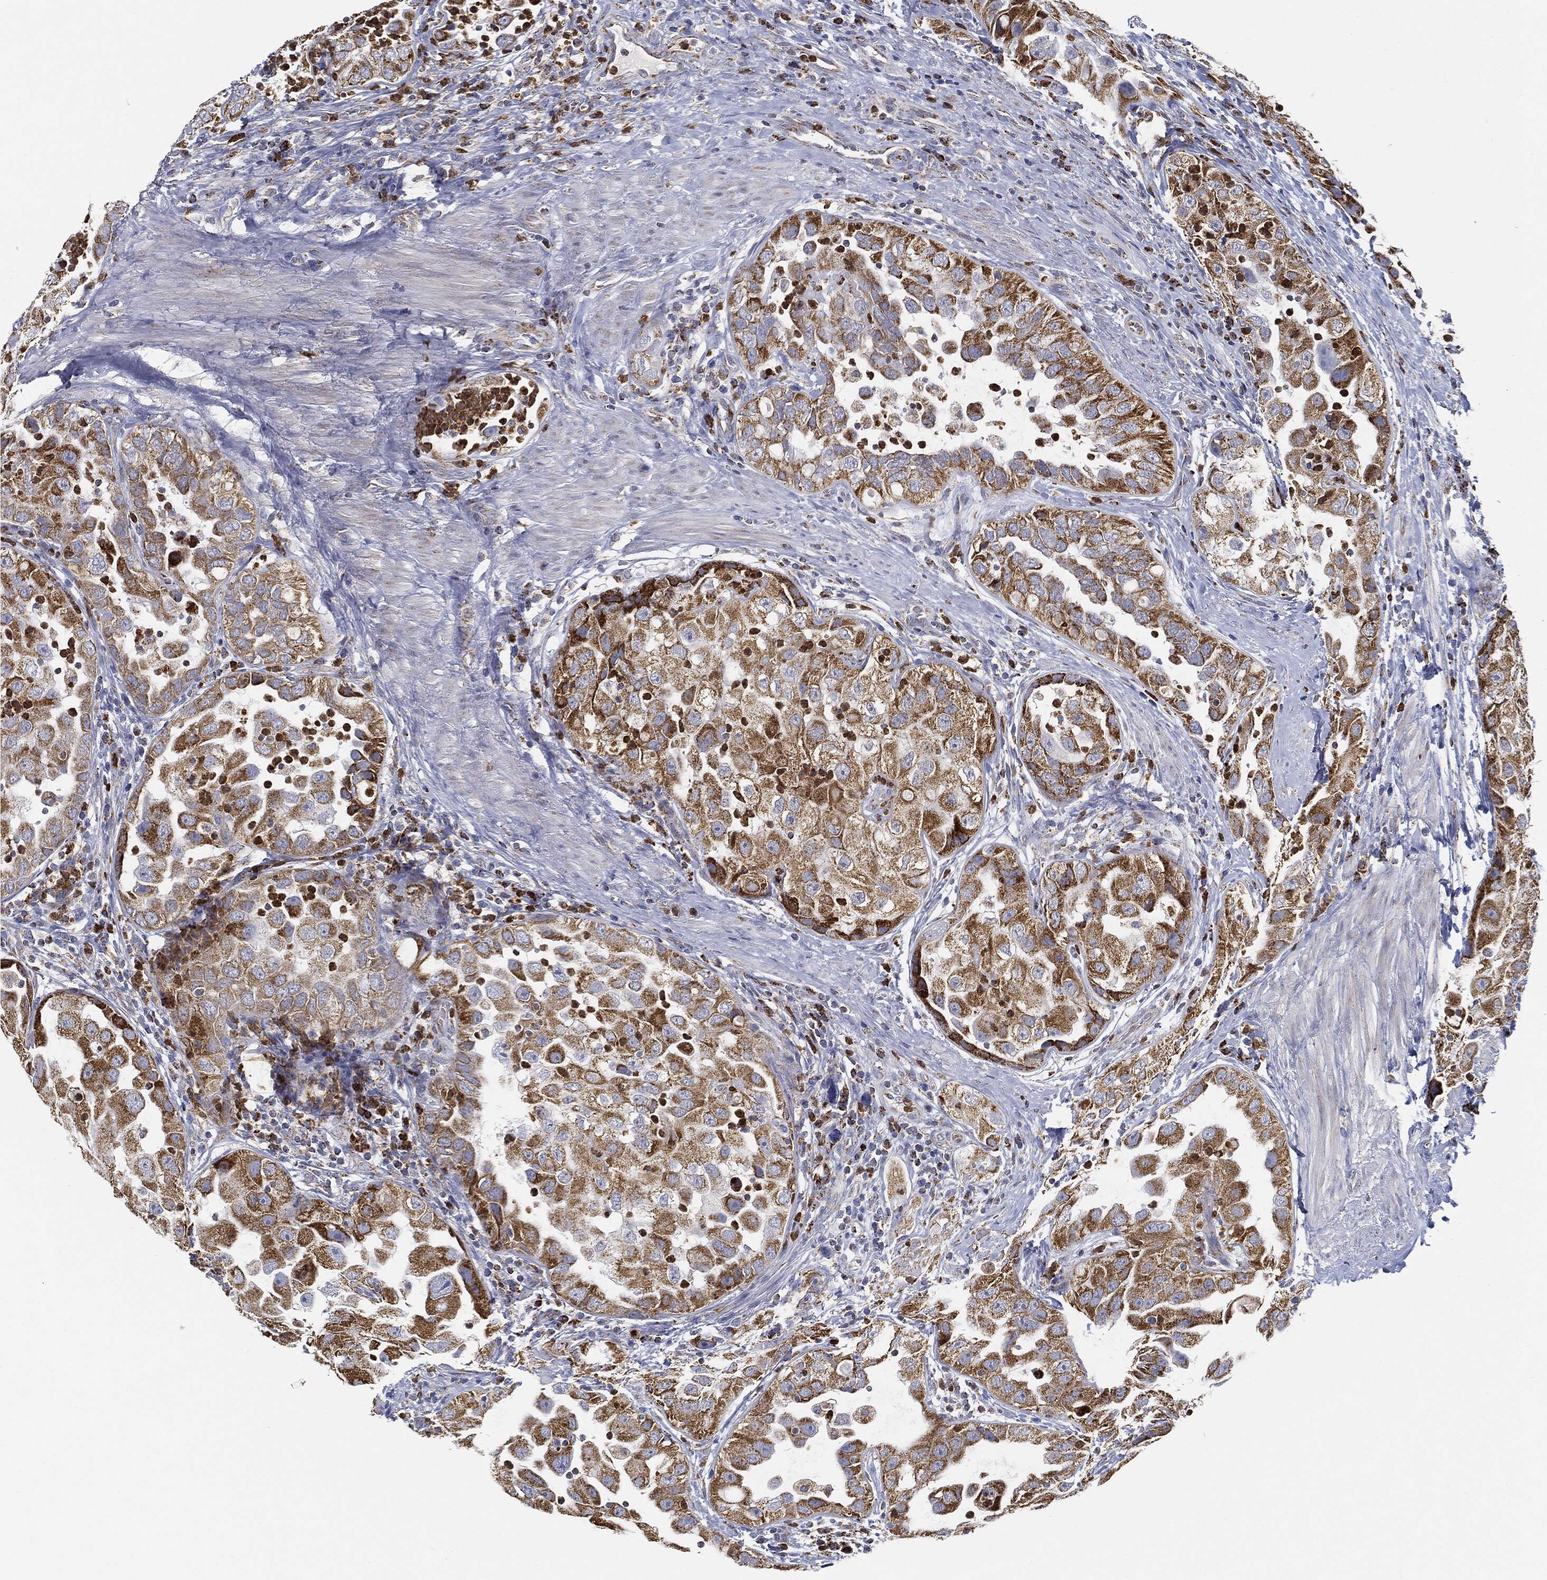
{"staining": {"intensity": "strong", "quantity": ">75%", "location": "cytoplasmic/membranous"}, "tissue": "urothelial cancer", "cell_type": "Tumor cells", "image_type": "cancer", "snomed": [{"axis": "morphology", "description": "Urothelial carcinoma, High grade"}, {"axis": "topography", "description": "Urinary bladder"}], "caption": "A histopathology image of urothelial cancer stained for a protein displays strong cytoplasmic/membranous brown staining in tumor cells.", "gene": "CAPN15", "patient": {"sex": "female", "age": 41}}